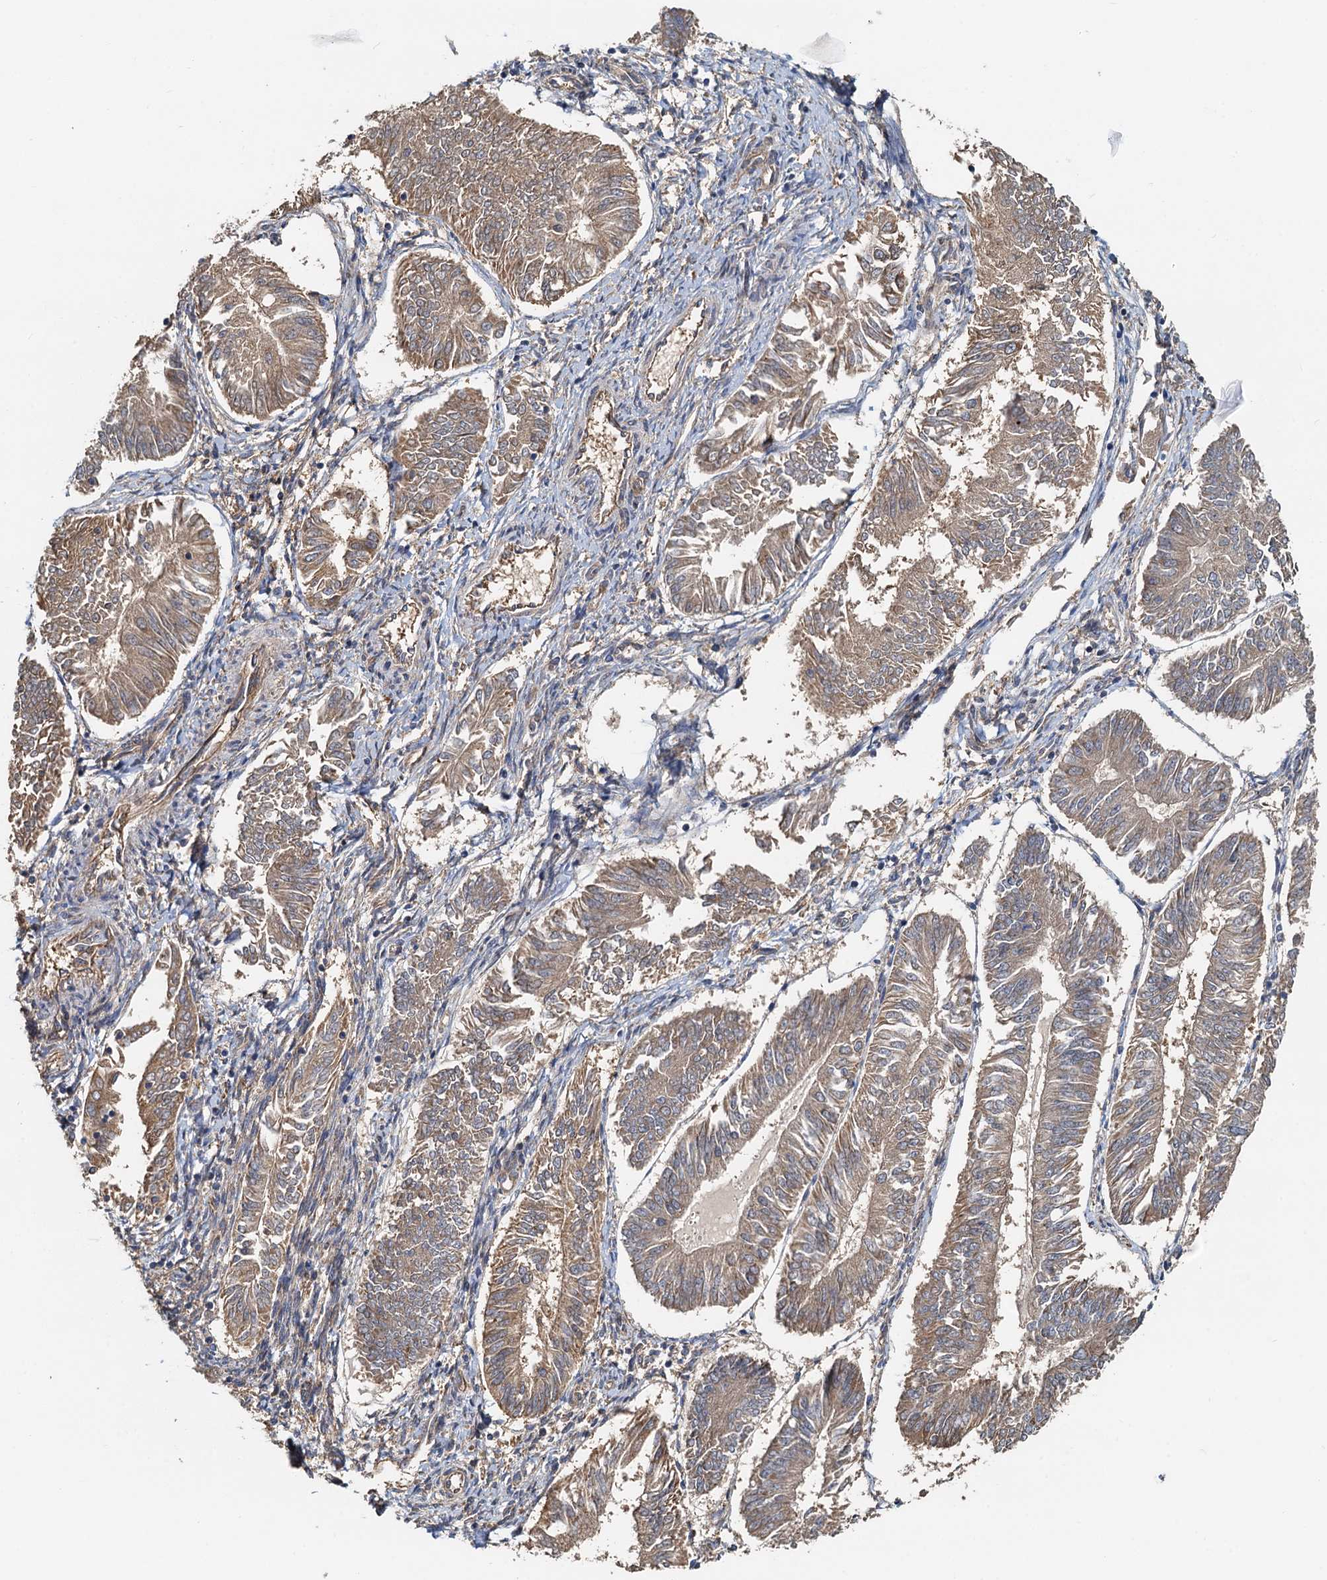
{"staining": {"intensity": "moderate", "quantity": ">75%", "location": "cytoplasmic/membranous"}, "tissue": "endometrial cancer", "cell_type": "Tumor cells", "image_type": "cancer", "snomed": [{"axis": "morphology", "description": "Adenocarcinoma, NOS"}, {"axis": "topography", "description": "Endometrium"}], "caption": "IHC (DAB) staining of endometrial cancer (adenocarcinoma) displays moderate cytoplasmic/membranous protein positivity in about >75% of tumor cells.", "gene": "HYI", "patient": {"sex": "female", "age": 58}}